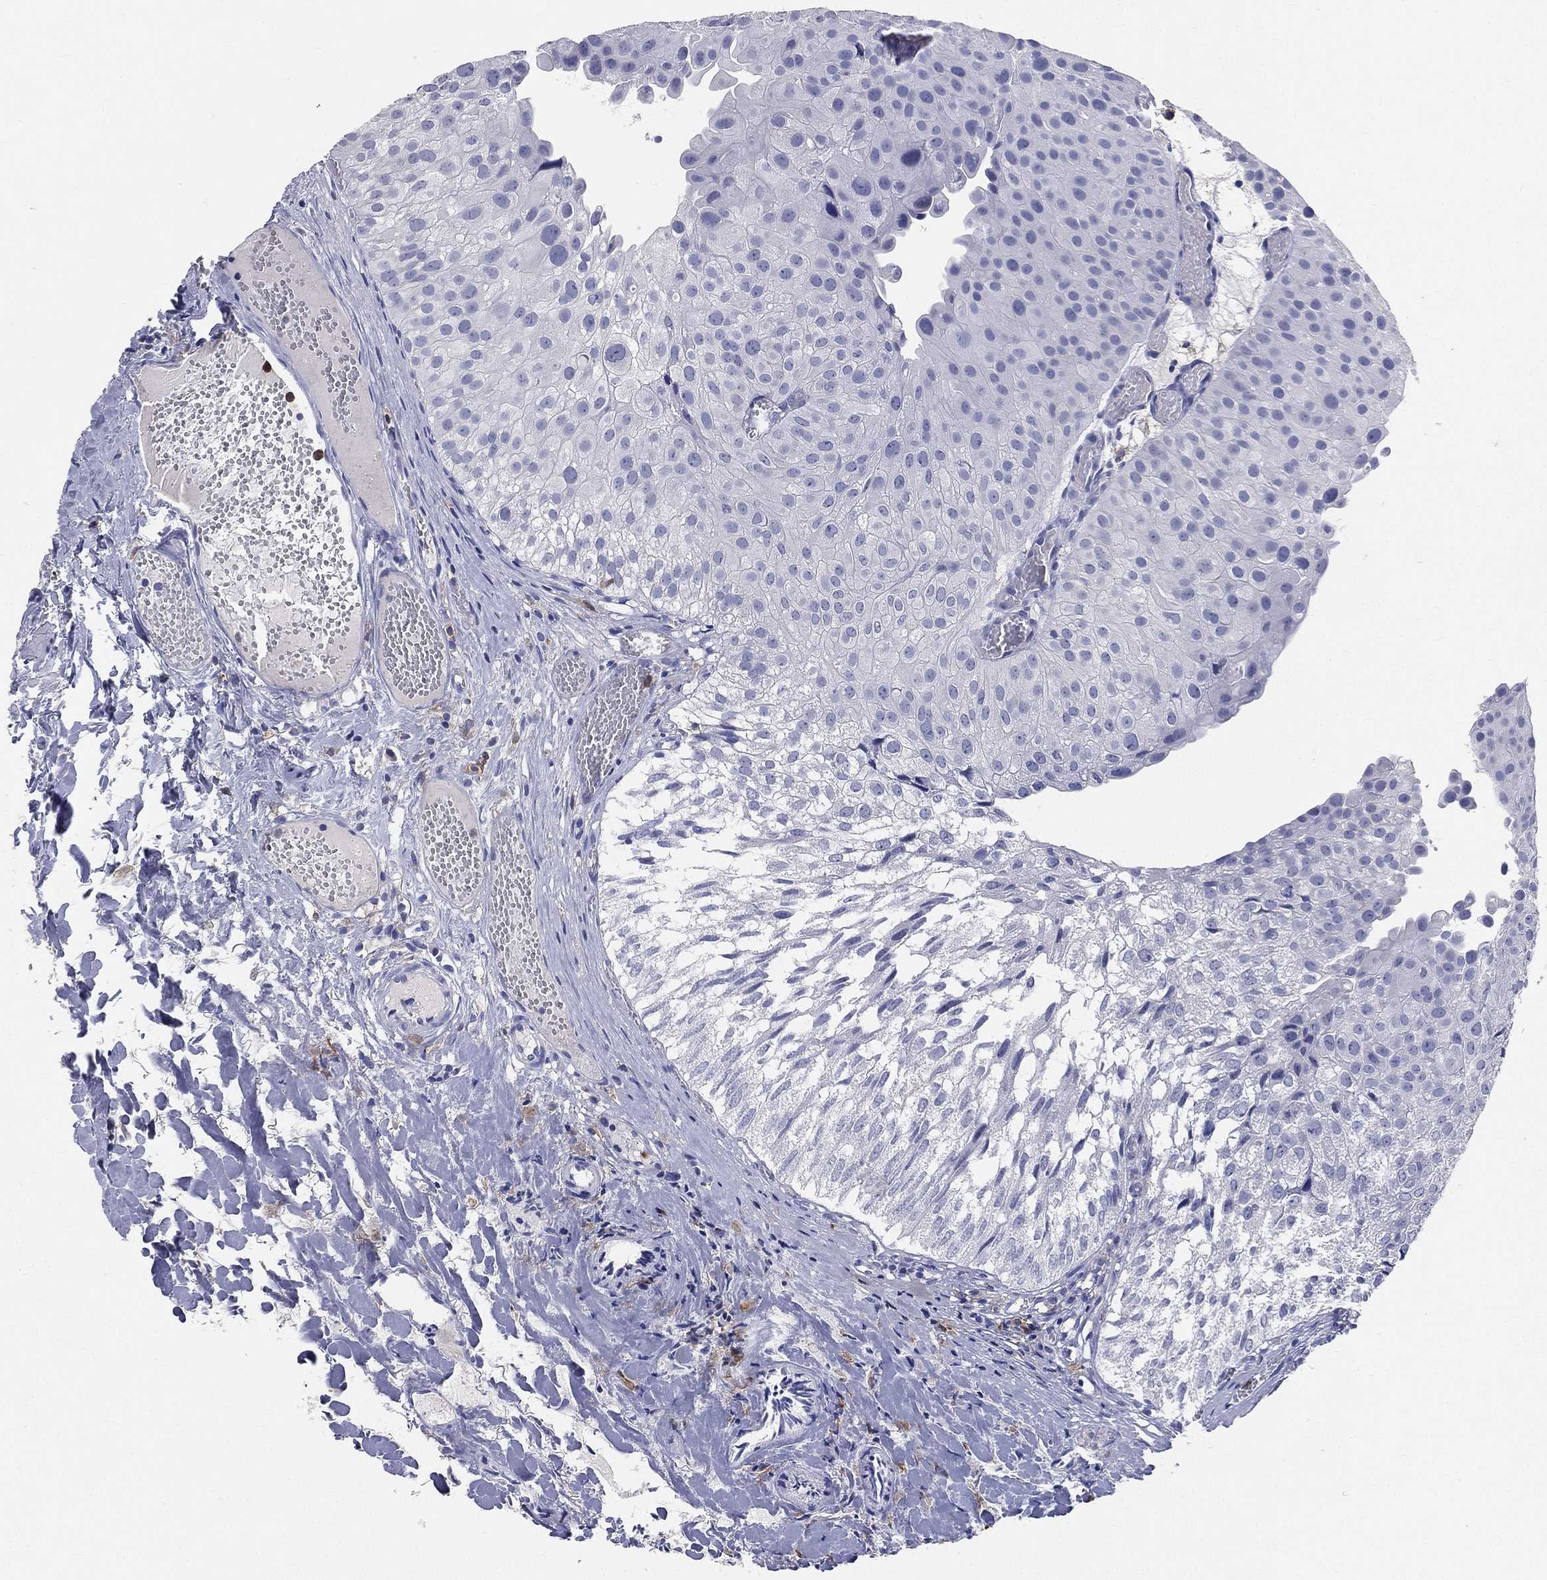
{"staining": {"intensity": "negative", "quantity": "none", "location": "none"}, "tissue": "urothelial cancer", "cell_type": "Tumor cells", "image_type": "cancer", "snomed": [{"axis": "morphology", "description": "Urothelial carcinoma, Low grade"}, {"axis": "topography", "description": "Urinary bladder"}], "caption": "DAB immunohistochemical staining of low-grade urothelial carcinoma demonstrates no significant staining in tumor cells. Brightfield microscopy of immunohistochemistry stained with DAB (brown) and hematoxylin (blue), captured at high magnification.", "gene": "CD33", "patient": {"sex": "female", "age": 78}}